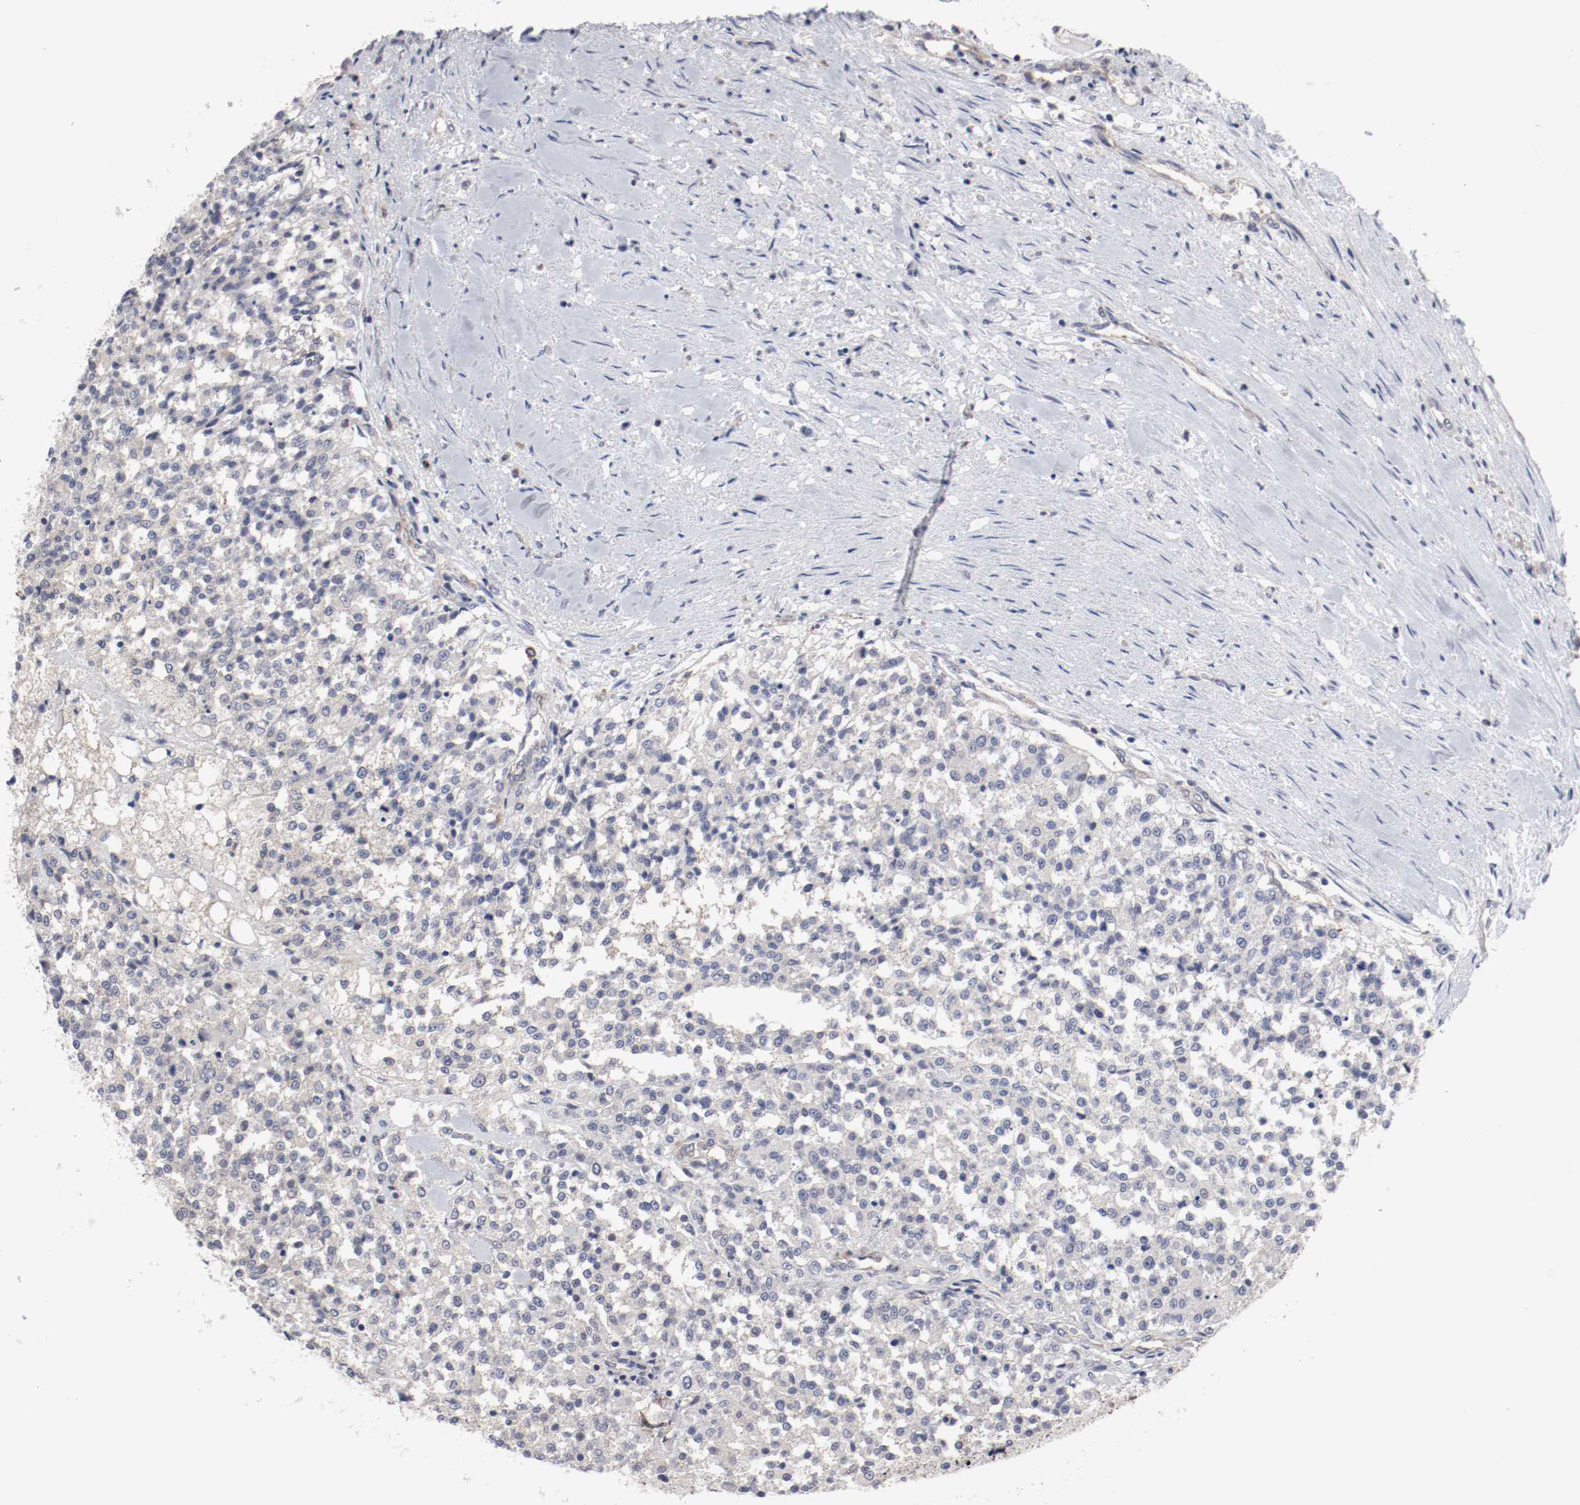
{"staining": {"intensity": "negative", "quantity": "none", "location": "none"}, "tissue": "testis cancer", "cell_type": "Tumor cells", "image_type": "cancer", "snomed": [{"axis": "morphology", "description": "Seminoma, NOS"}, {"axis": "topography", "description": "Testis"}], "caption": "Tumor cells are negative for protein expression in human testis cancer. Nuclei are stained in blue.", "gene": "CBL", "patient": {"sex": "male", "age": 59}}